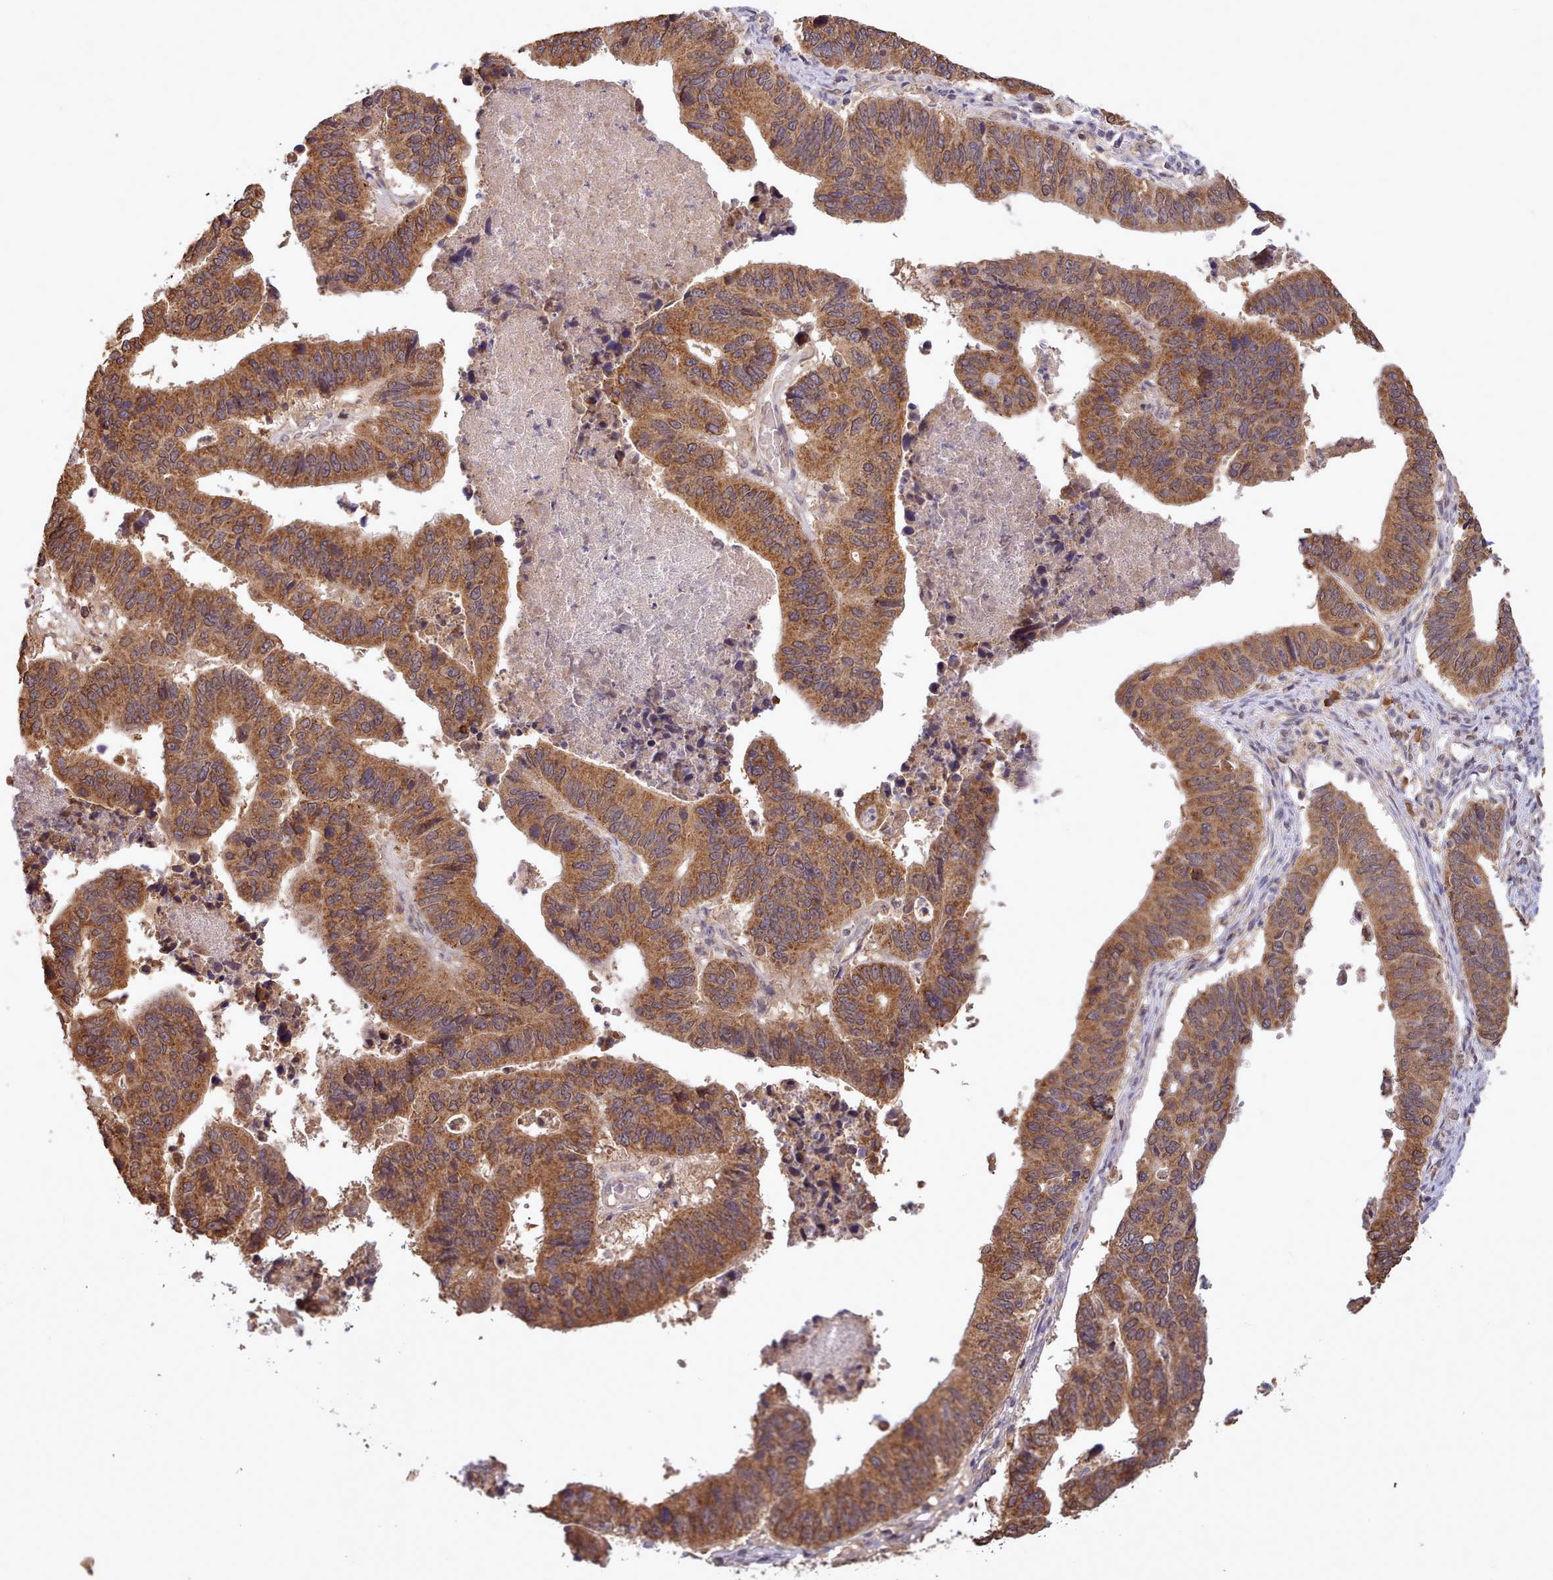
{"staining": {"intensity": "moderate", "quantity": ">75%", "location": "cytoplasmic/membranous"}, "tissue": "stomach cancer", "cell_type": "Tumor cells", "image_type": "cancer", "snomed": [{"axis": "morphology", "description": "Adenocarcinoma, NOS"}, {"axis": "topography", "description": "Stomach"}], "caption": "About >75% of tumor cells in stomach cancer display moderate cytoplasmic/membranous protein positivity as visualized by brown immunohistochemical staining.", "gene": "PIP4P1", "patient": {"sex": "male", "age": 59}}